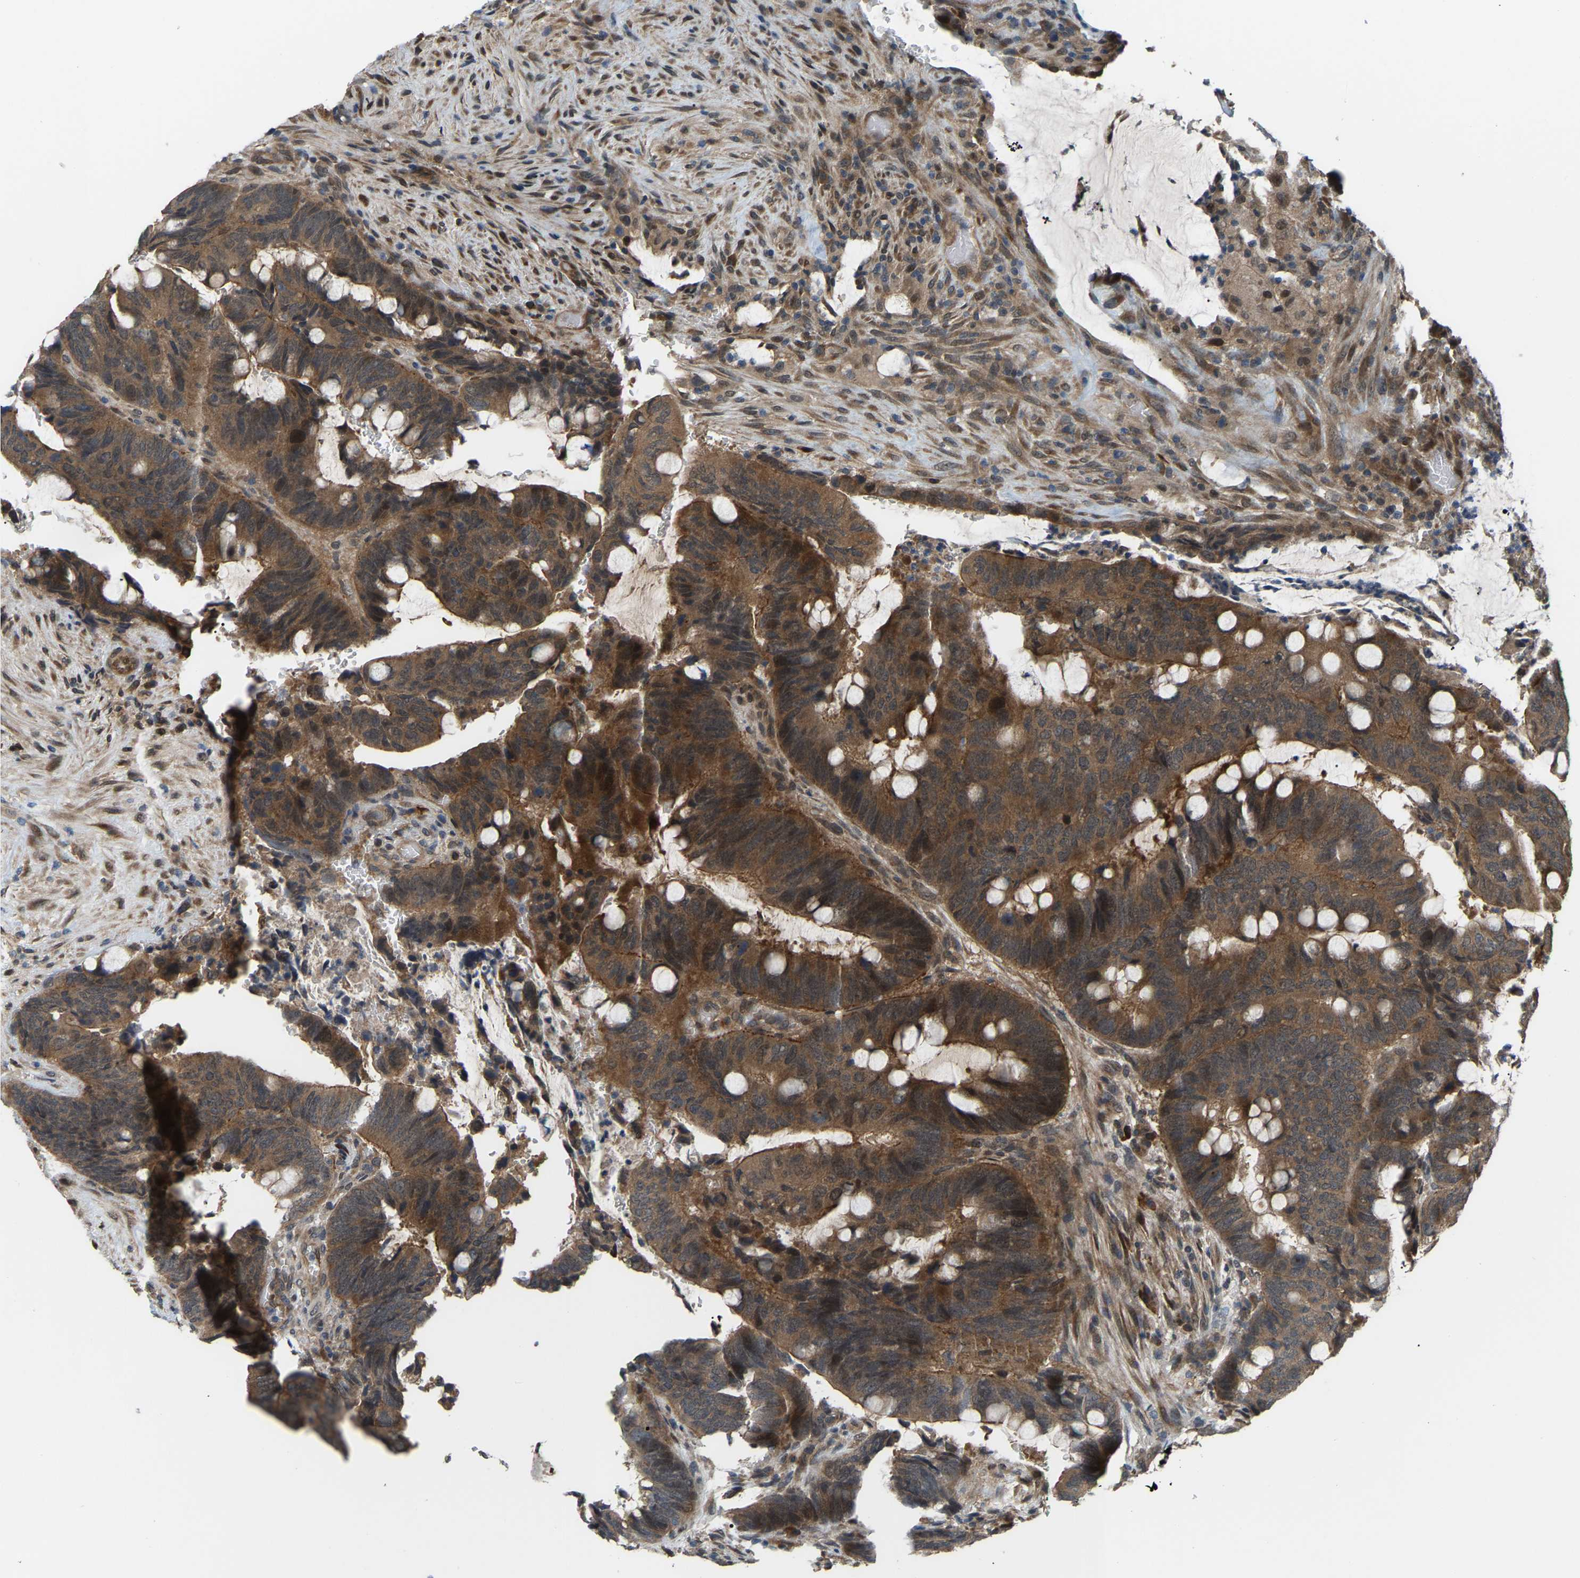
{"staining": {"intensity": "strong", "quantity": ">75%", "location": "cytoplasmic/membranous"}, "tissue": "colorectal cancer", "cell_type": "Tumor cells", "image_type": "cancer", "snomed": [{"axis": "morphology", "description": "Normal tissue, NOS"}, {"axis": "morphology", "description": "Adenocarcinoma, NOS"}, {"axis": "topography", "description": "Rectum"}, {"axis": "topography", "description": "Peripheral nerve tissue"}], "caption": "Protein expression analysis of human colorectal cancer (adenocarcinoma) reveals strong cytoplasmic/membranous expression in approximately >75% of tumor cells.", "gene": "CROT", "patient": {"sex": "male", "age": 92}}